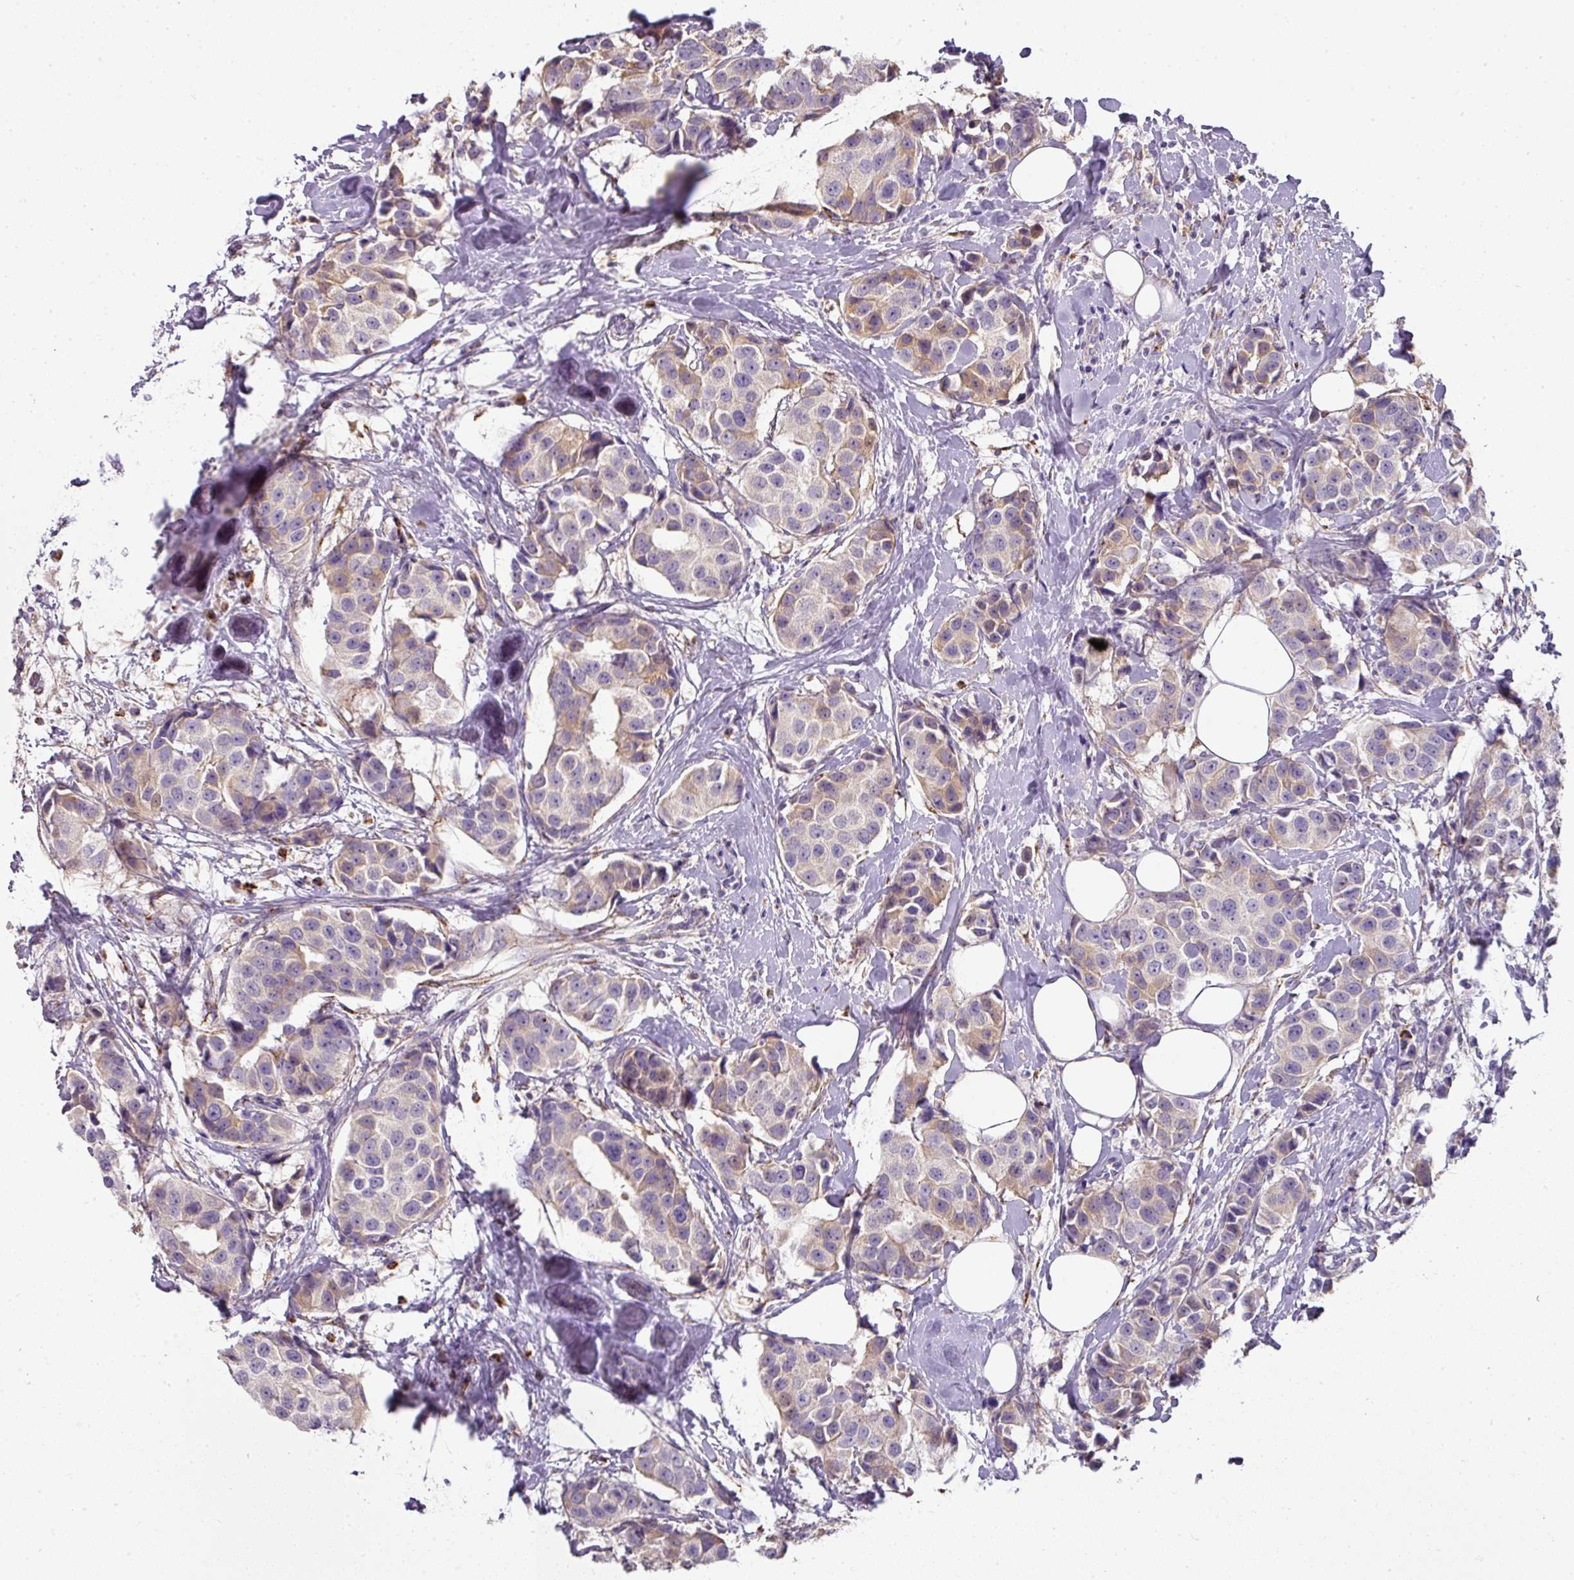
{"staining": {"intensity": "moderate", "quantity": "<25%", "location": "cytoplasmic/membranous"}, "tissue": "breast cancer", "cell_type": "Tumor cells", "image_type": "cancer", "snomed": [{"axis": "morphology", "description": "Normal tissue, NOS"}, {"axis": "morphology", "description": "Duct carcinoma"}, {"axis": "topography", "description": "Breast"}], "caption": "About <25% of tumor cells in invasive ductal carcinoma (breast) show moderate cytoplasmic/membranous protein positivity as visualized by brown immunohistochemical staining.", "gene": "CCZ1", "patient": {"sex": "female", "age": 39}}